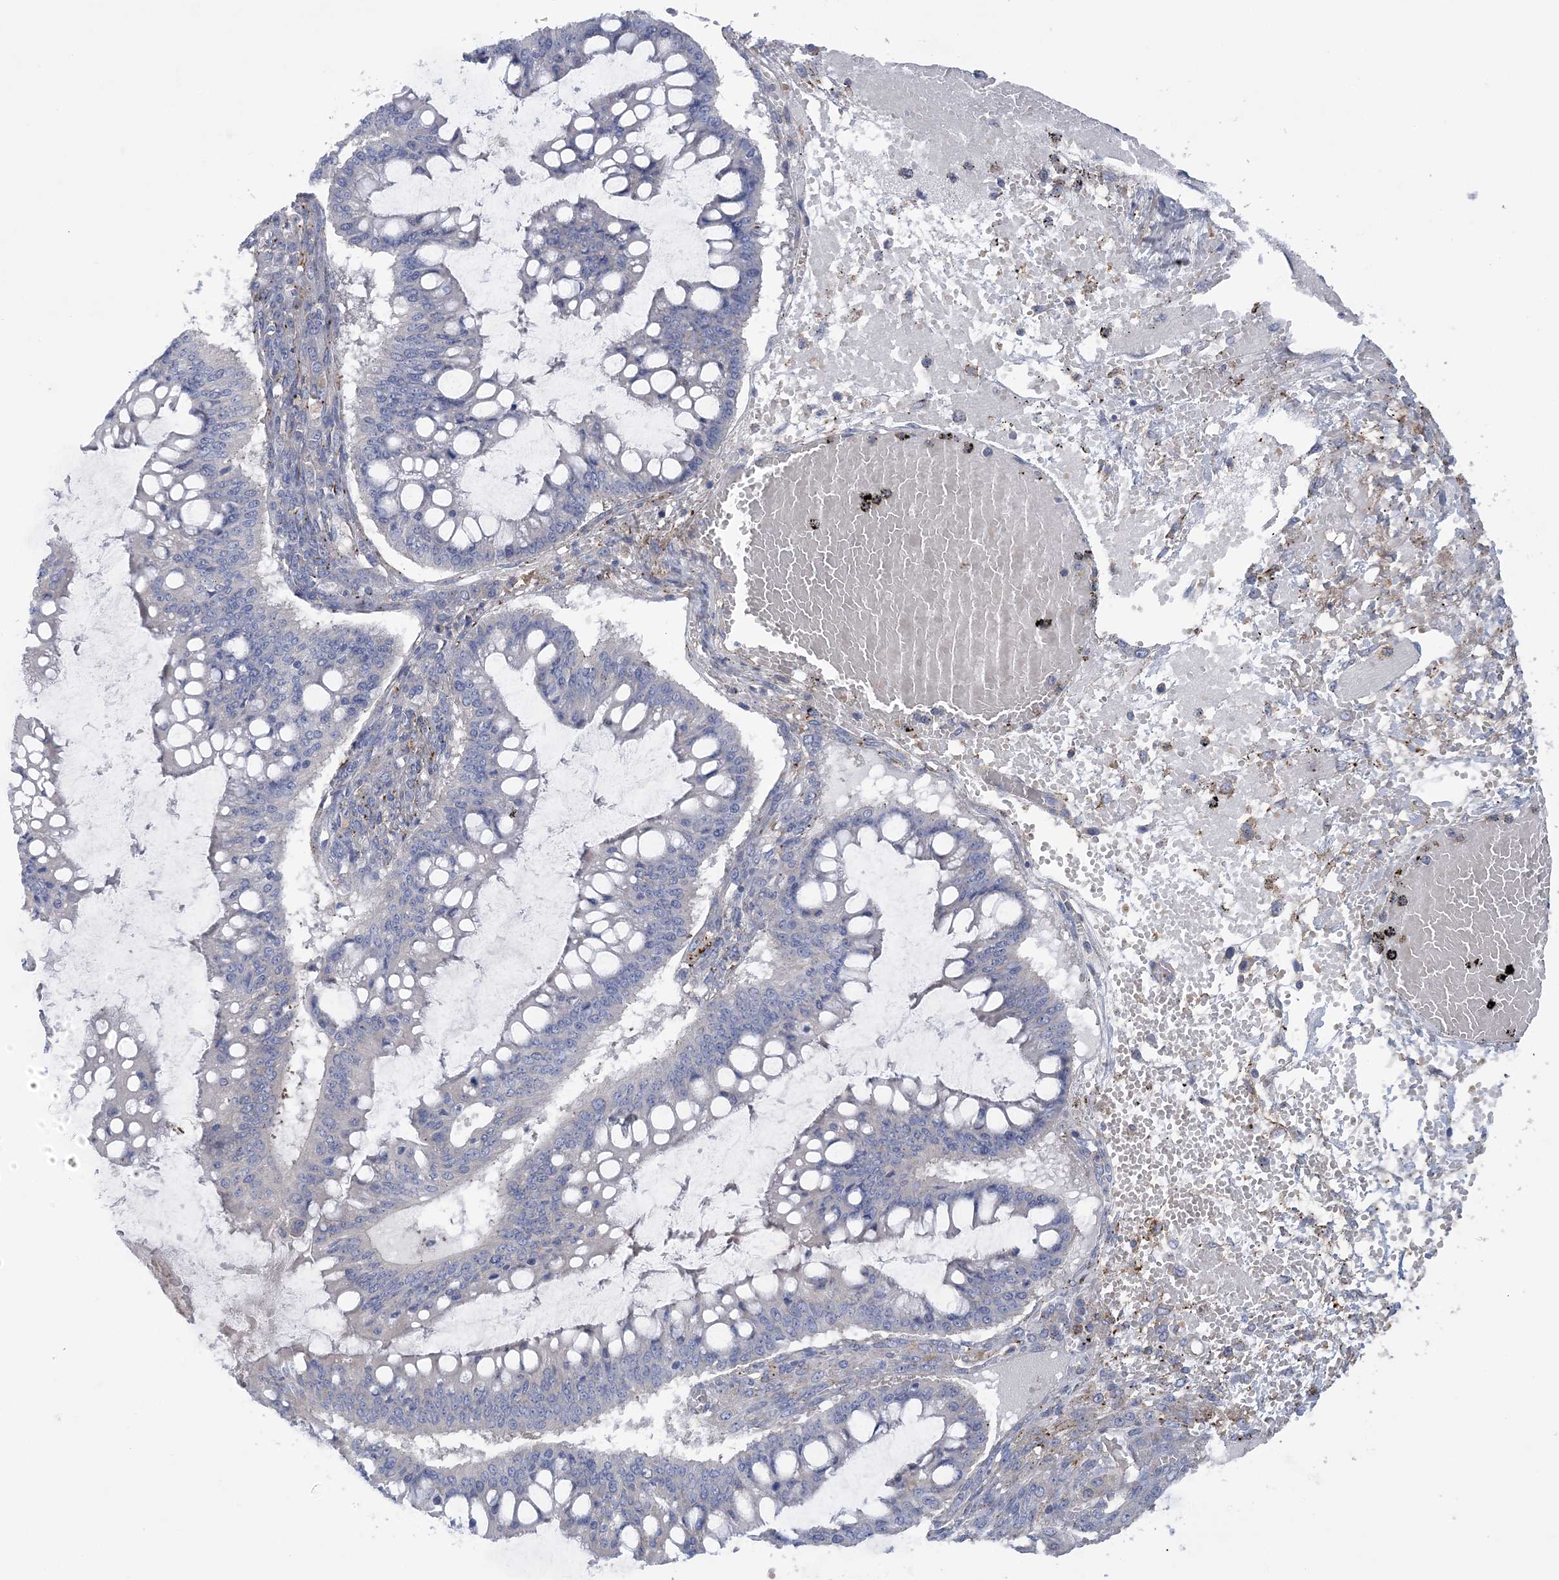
{"staining": {"intensity": "negative", "quantity": "none", "location": "none"}, "tissue": "ovarian cancer", "cell_type": "Tumor cells", "image_type": "cancer", "snomed": [{"axis": "morphology", "description": "Cystadenocarcinoma, mucinous, NOS"}, {"axis": "topography", "description": "Ovary"}], "caption": "Image shows no protein staining in tumor cells of ovarian mucinous cystadenocarcinoma tissue.", "gene": "ARSJ", "patient": {"sex": "female", "age": 73}}